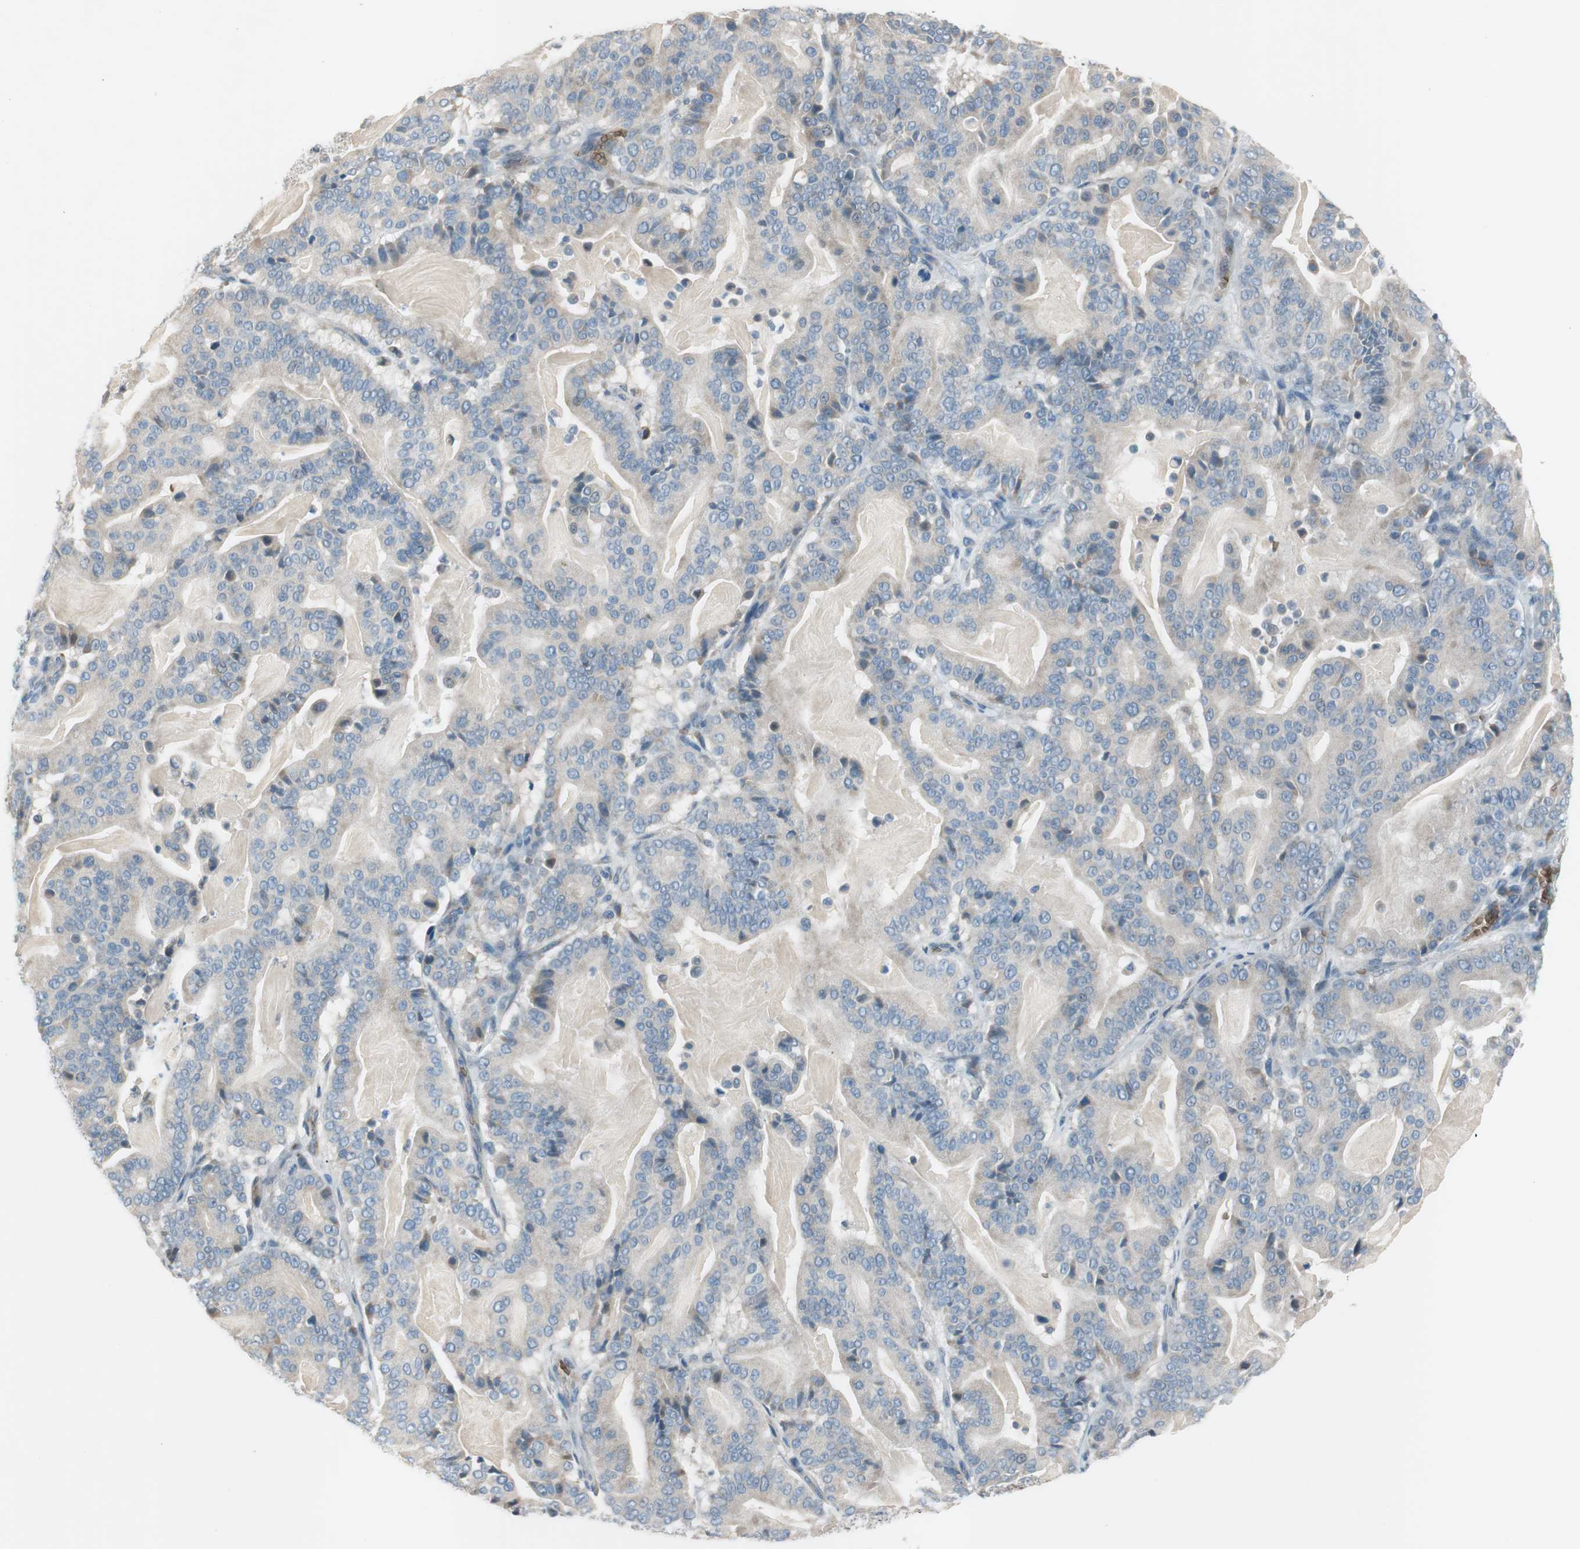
{"staining": {"intensity": "weak", "quantity": "<25%", "location": "cytoplasmic/membranous"}, "tissue": "pancreatic cancer", "cell_type": "Tumor cells", "image_type": "cancer", "snomed": [{"axis": "morphology", "description": "Adenocarcinoma, NOS"}, {"axis": "topography", "description": "Pancreas"}], "caption": "A histopathology image of pancreatic cancer stained for a protein demonstrates no brown staining in tumor cells.", "gene": "GYPC", "patient": {"sex": "male", "age": 63}}